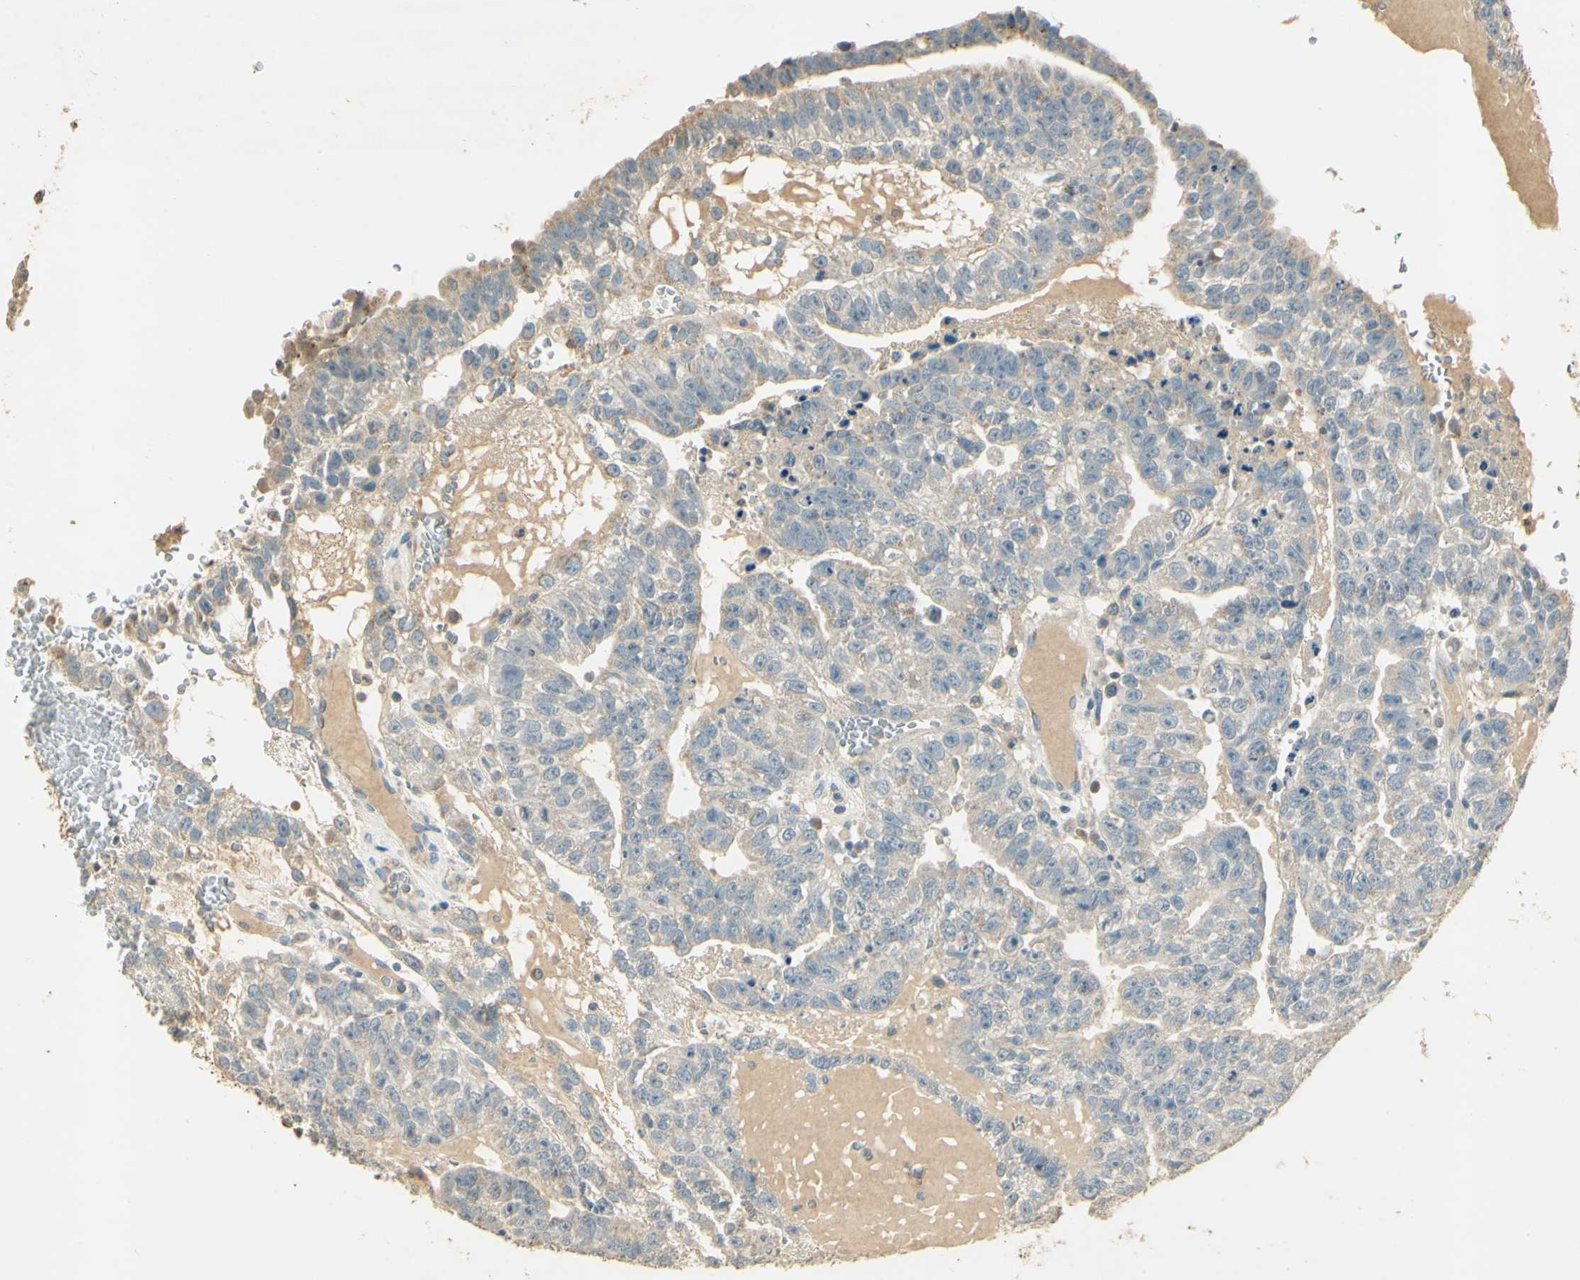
{"staining": {"intensity": "weak", "quantity": "25%-75%", "location": "cytoplasmic/membranous"}, "tissue": "testis cancer", "cell_type": "Tumor cells", "image_type": "cancer", "snomed": [{"axis": "morphology", "description": "Seminoma, NOS"}, {"axis": "morphology", "description": "Carcinoma, Embryonal, NOS"}, {"axis": "topography", "description": "Testis"}], "caption": "Immunohistochemical staining of human embryonal carcinoma (testis) exhibits weak cytoplasmic/membranous protein positivity in about 25%-75% of tumor cells.", "gene": "UXS1", "patient": {"sex": "male", "age": 52}}